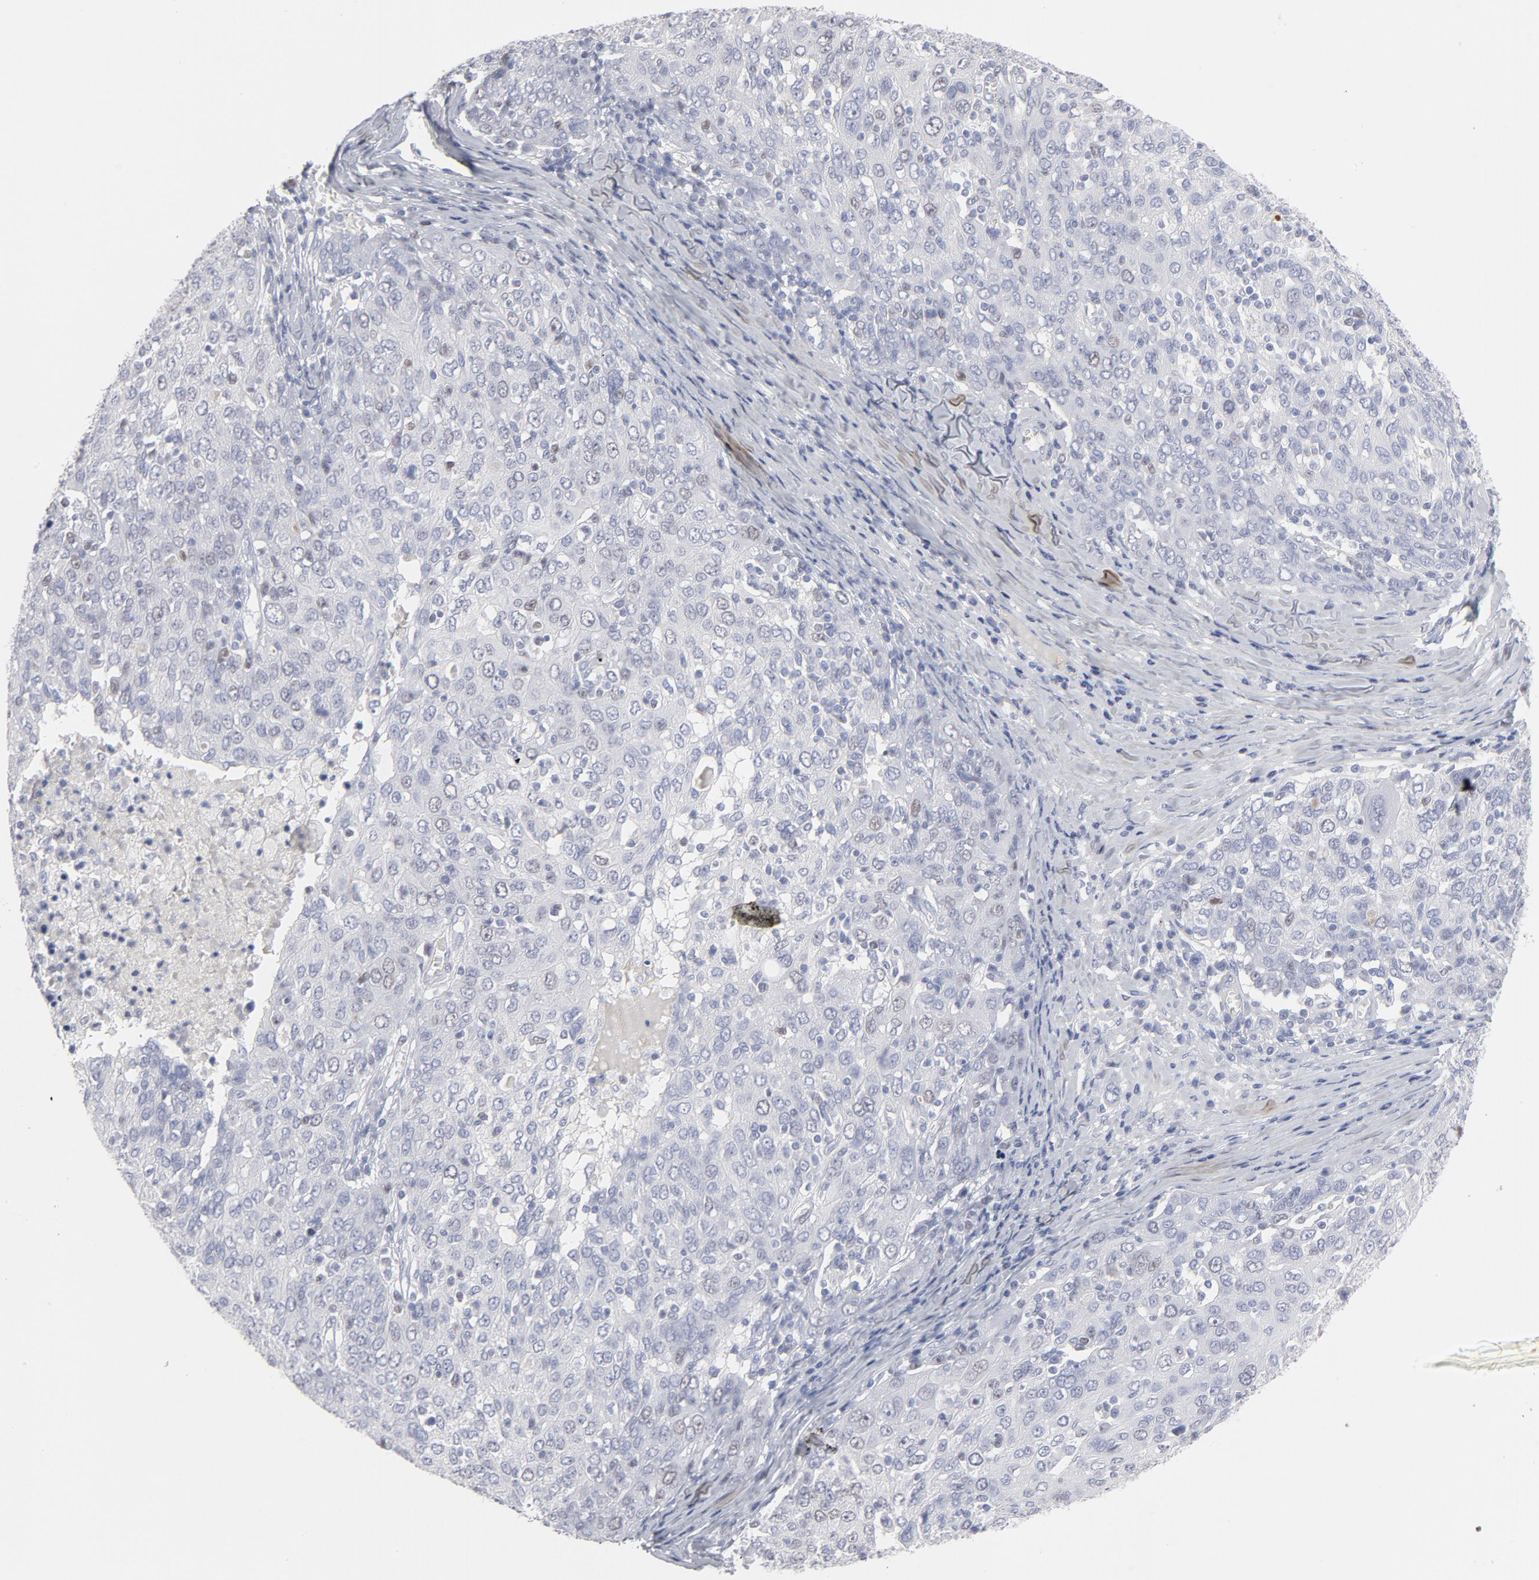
{"staining": {"intensity": "negative", "quantity": "none", "location": "none"}, "tissue": "ovarian cancer", "cell_type": "Tumor cells", "image_type": "cancer", "snomed": [{"axis": "morphology", "description": "Carcinoma, endometroid"}, {"axis": "topography", "description": "Ovary"}], "caption": "Immunohistochemistry micrograph of neoplastic tissue: endometroid carcinoma (ovarian) stained with DAB reveals no significant protein expression in tumor cells. The staining was performed using DAB to visualize the protein expression in brown, while the nuclei were stained in blue with hematoxylin (Magnification: 20x).", "gene": "MCM7", "patient": {"sex": "female", "age": 50}}